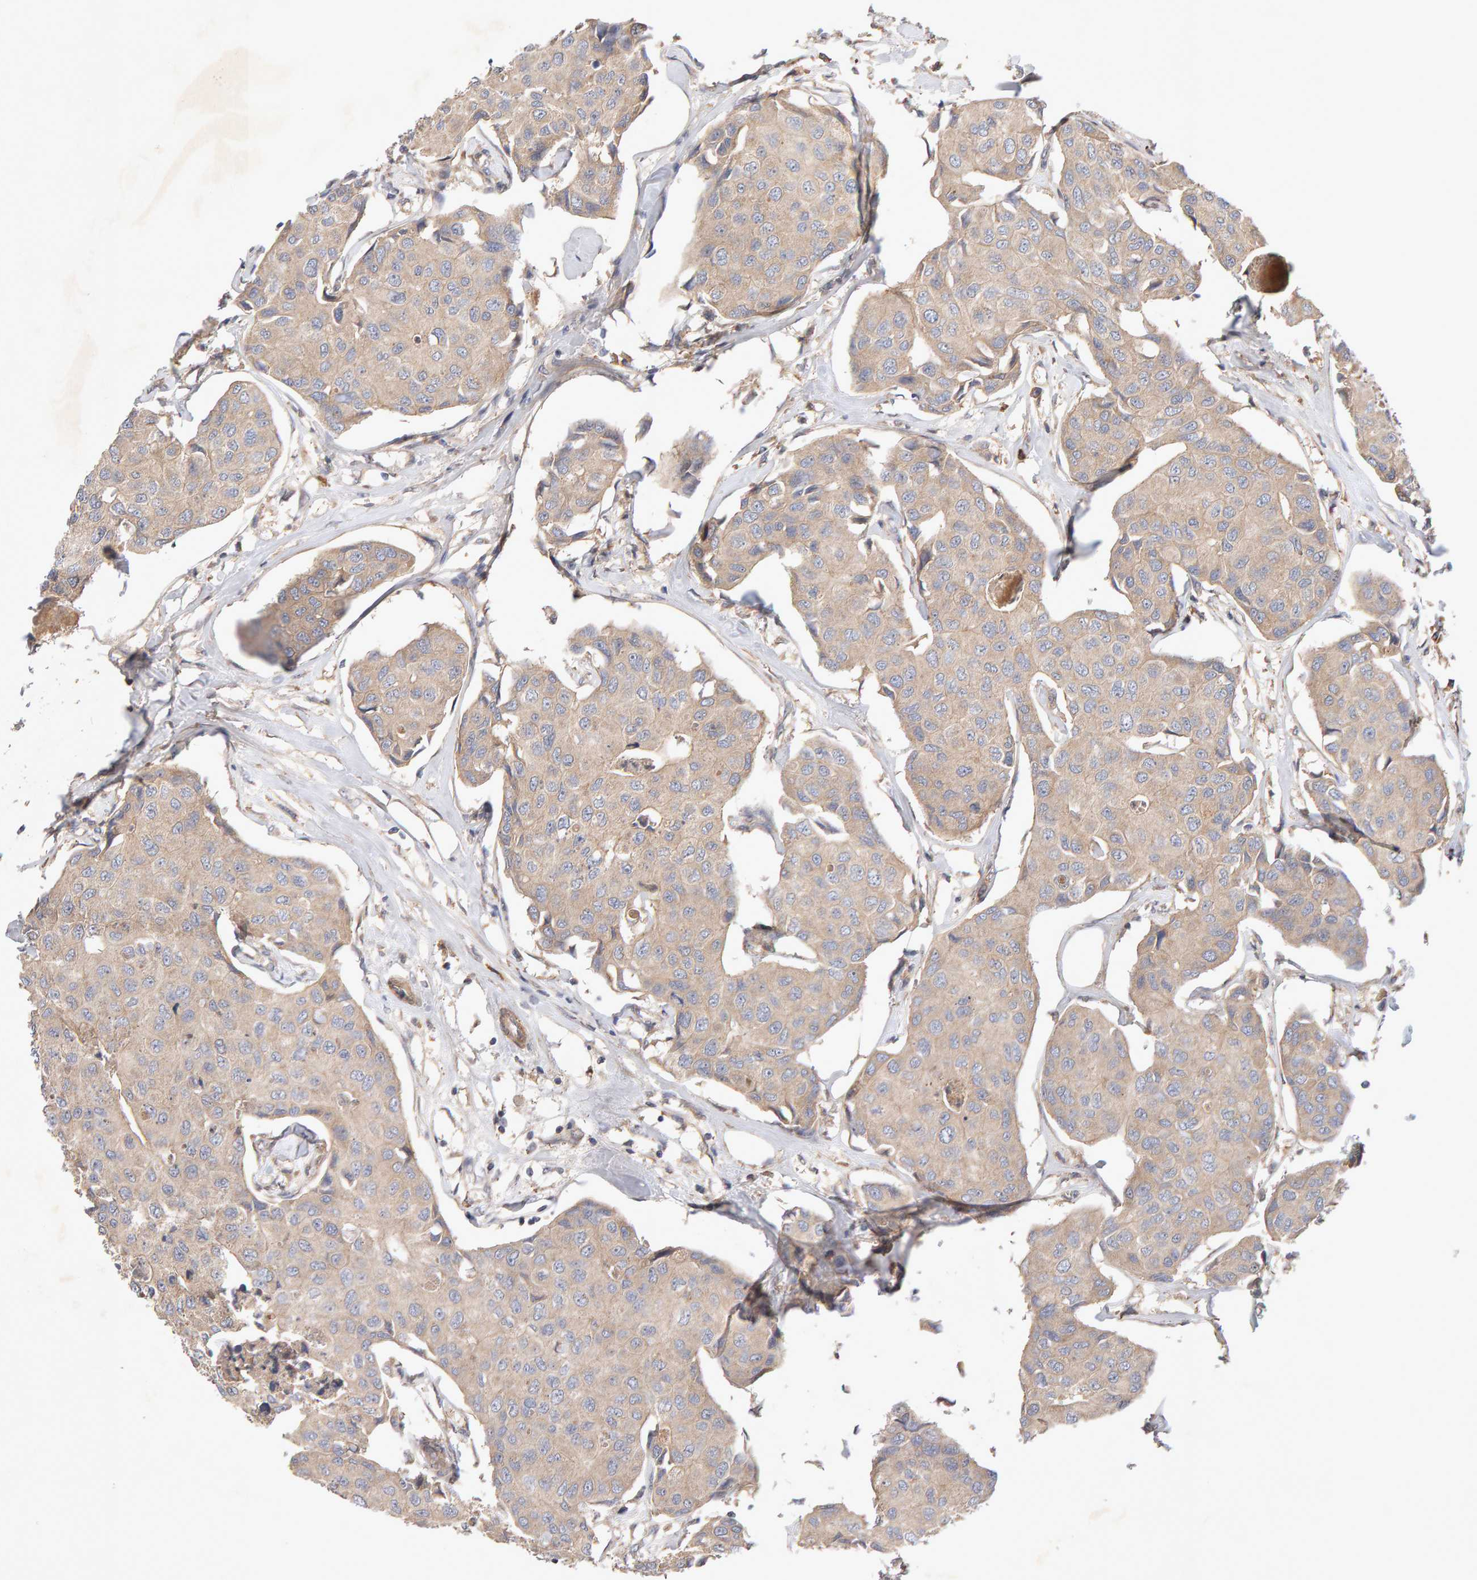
{"staining": {"intensity": "weak", "quantity": ">75%", "location": "cytoplasmic/membranous"}, "tissue": "breast cancer", "cell_type": "Tumor cells", "image_type": "cancer", "snomed": [{"axis": "morphology", "description": "Duct carcinoma"}, {"axis": "topography", "description": "Breast"}], "caption": "Immunohistochemical staining of intraductal carcinoma (breast) demonstrates low levels of weak cytoplasmic/membranous protein staining in approximately >75% of tumor cells.", "gene": "RNF19A", "patient": {"sex": "female", "age": 80}}